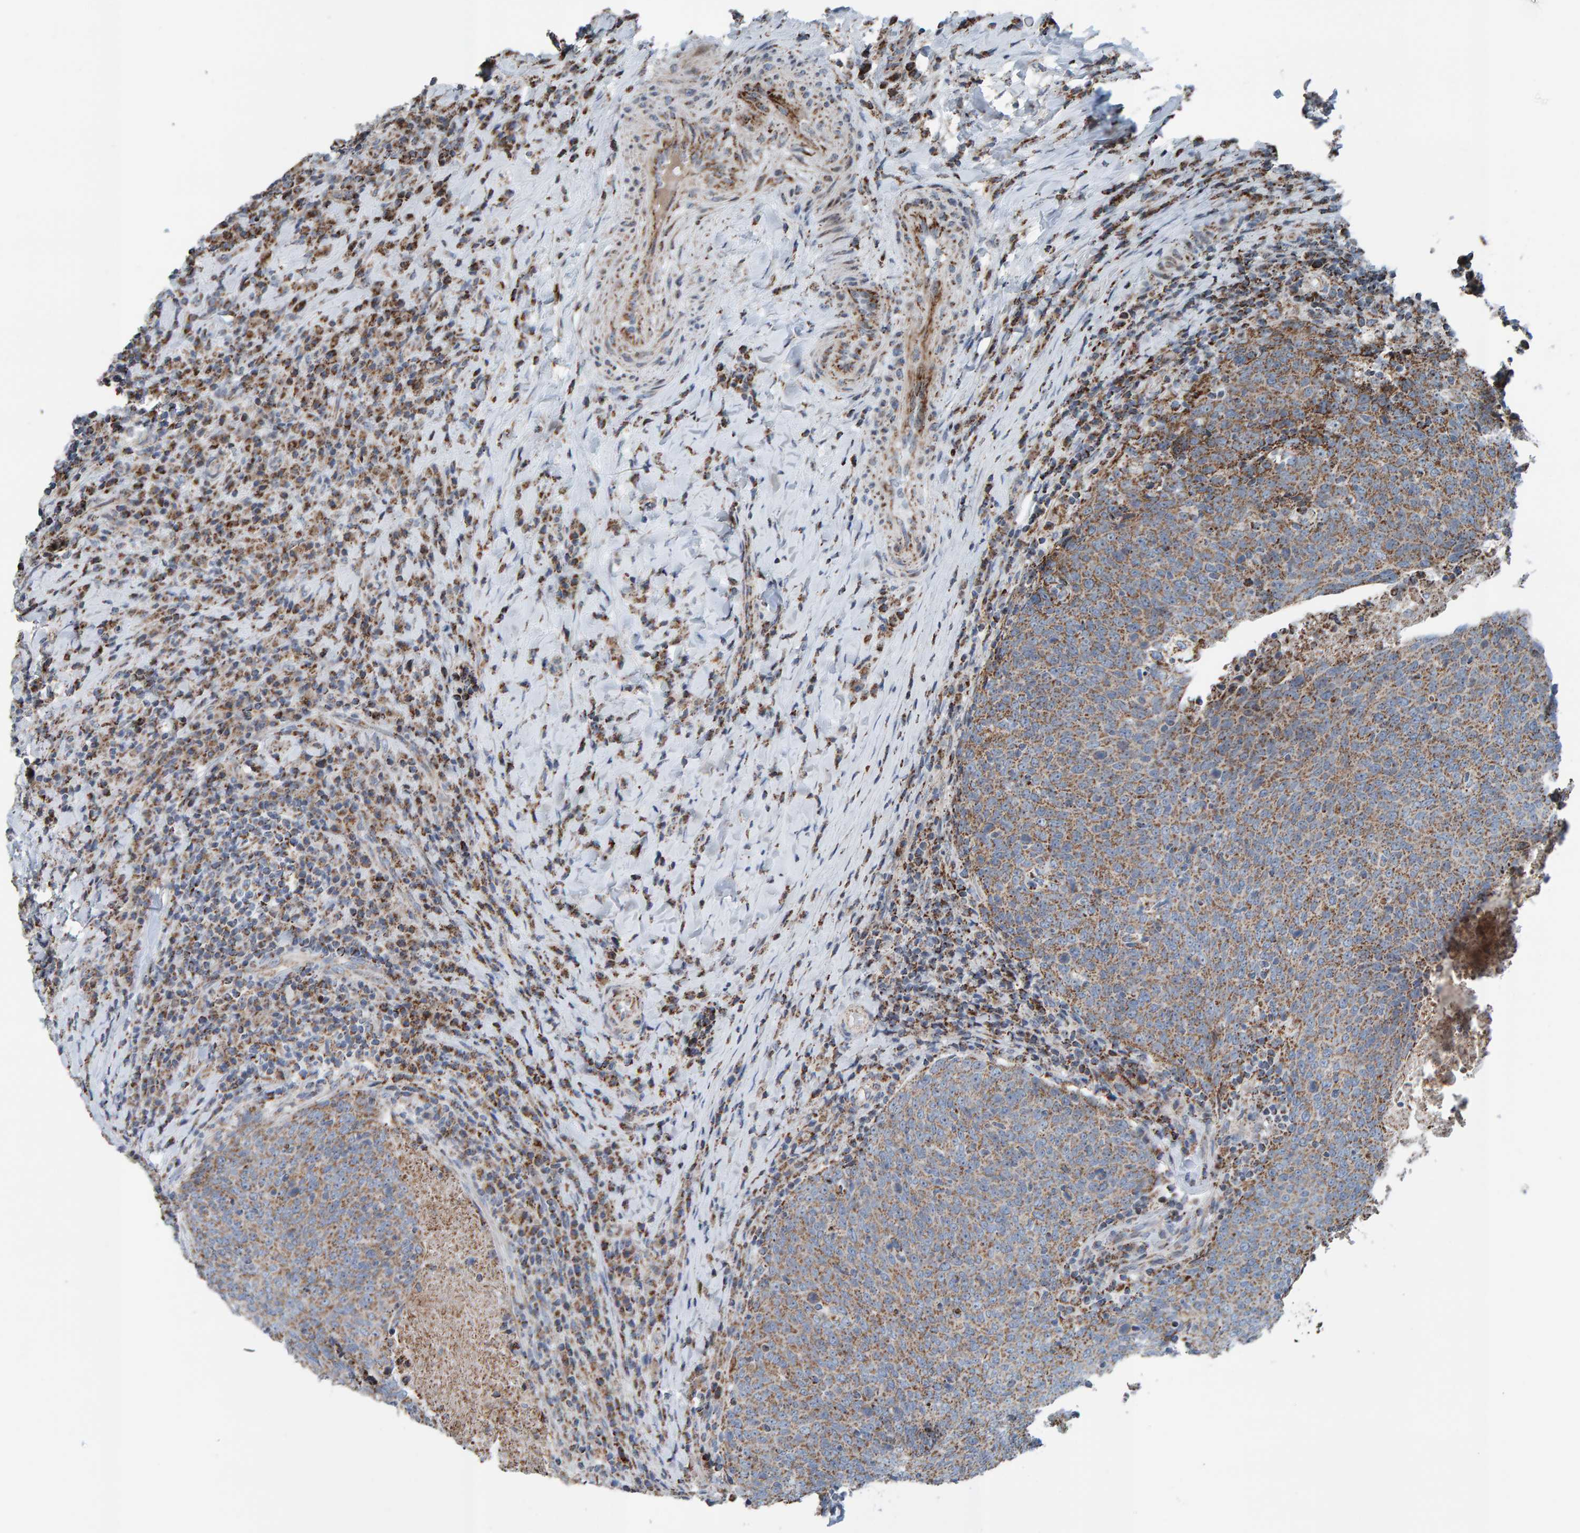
{"staining": {"intensity": "moderate", "quantity": ">75%", "location": "cytoplasmic/membranous"}, "tissue": "head and neck cancer", "cell_type": "Tumor cells", "image_type": "cancer", "snomed": [{"axis": "morphology", "description": "Squamous cell carcinoma, NOS"}, {"axis": "morphology", "description": "Squamous cell carcinoma, metastatic, NOS"}, {"axis": "topography", "description": "Lymph node"}, {"axis": "topography", "description": "Head-Neck"}], "caption": "Protein staining shows moderate cytoplasmic/membranous positivity in approximately >75% of tumor cells in head and neck cancer. The protein is stained brown, and the nuclei are stained in blue (DAB (3,3'-diaminobenzidine) IHC with brightfield microscopy, high magnification).", "gene": "ZNF48", "patient": {"sex": "male", "age": 62}}